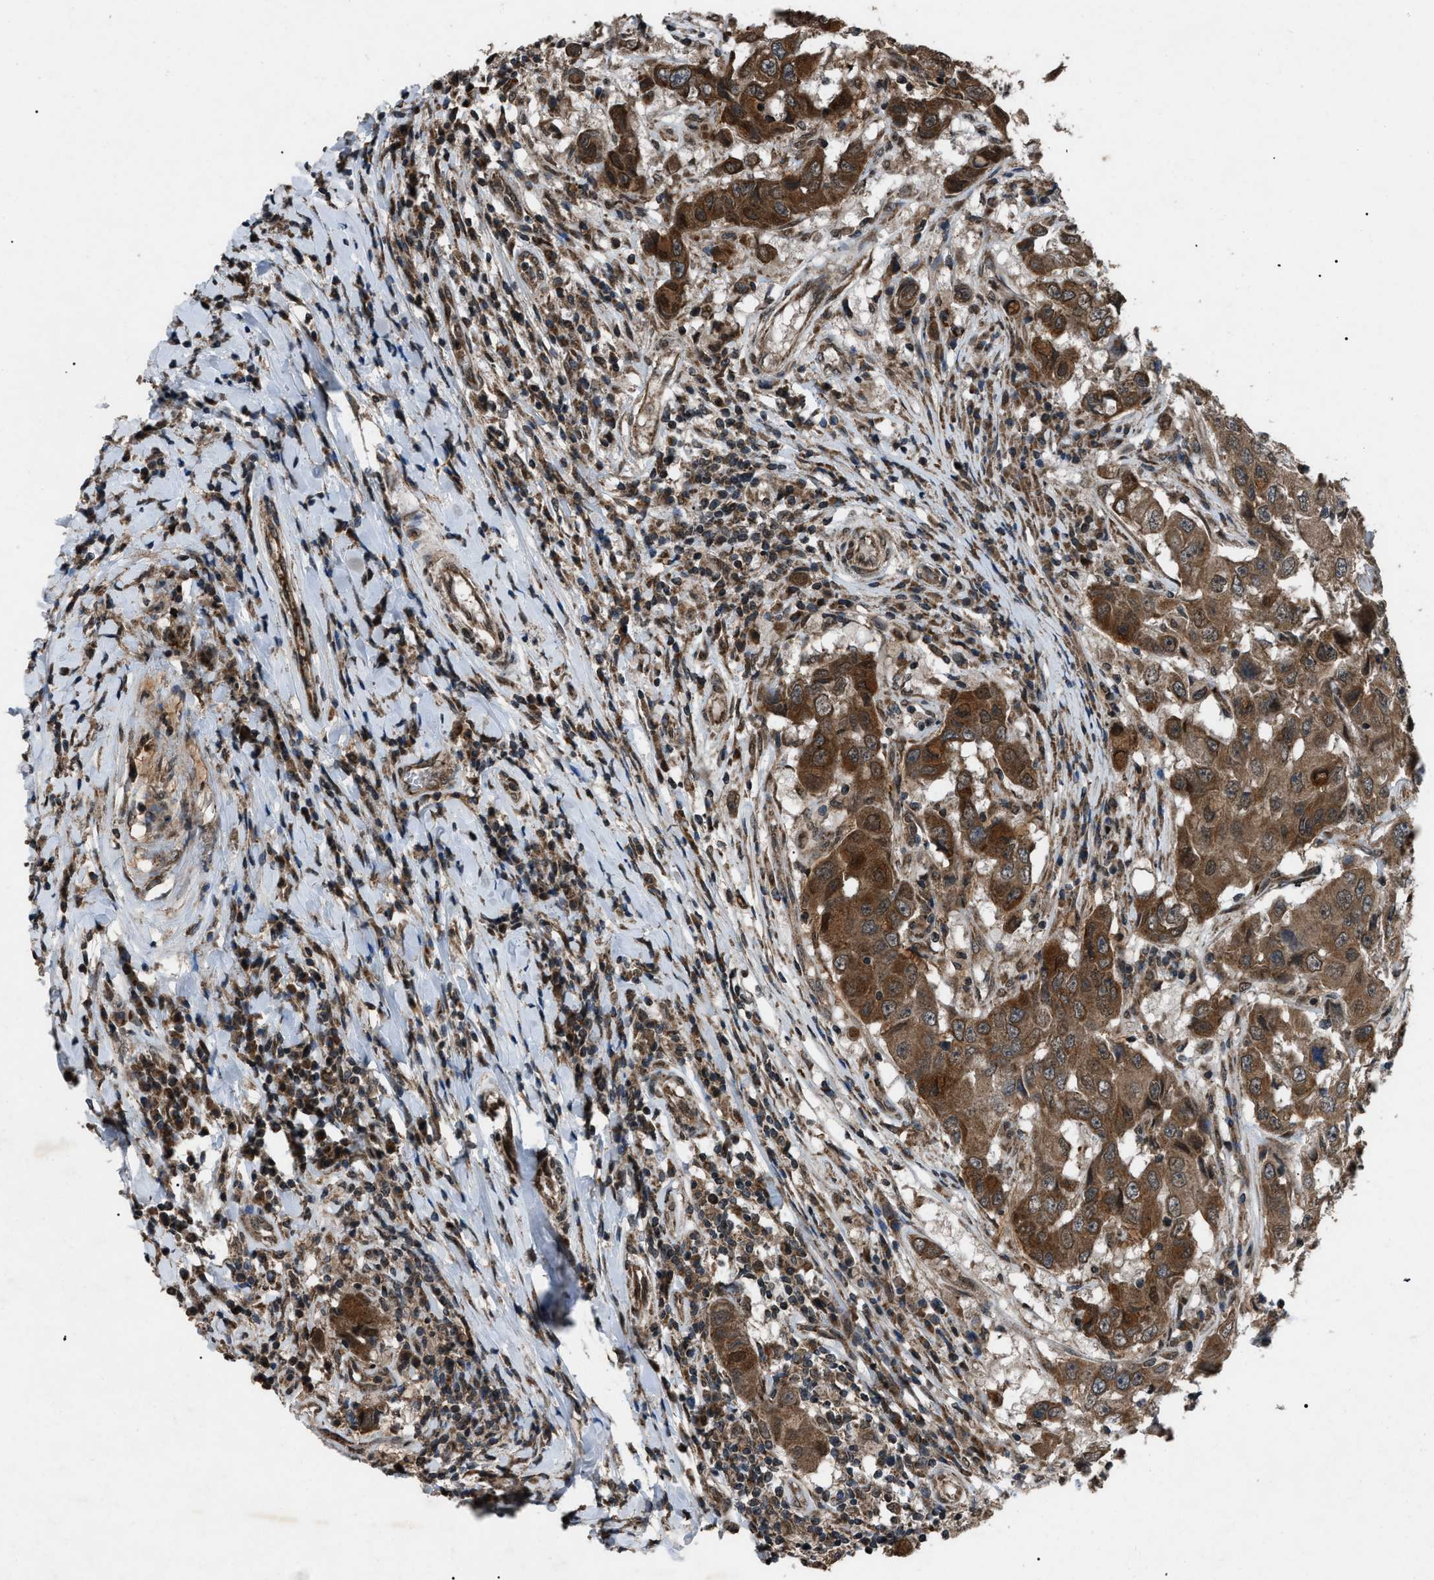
{"staining": {"intensity": "strong", "quantity": ">75%", "location": "cytoplasmic/membranous"}, "tissue": "breast cancer", "cell_type": "Tumor cells", "image_type": "cancer", "snomed": [{"axis": "morphology", "description": "Duct carcinoma"}, {"axis": "topography", "description": "Breast"}], "caption": "Strong cytoplasmic/membranous protein expression is appreciated in approximately >75% of tumor cells in breast cancer (intraductal carcinoma).", "gene": "ZFAND2A", "patient": {"sex": "female", "age": 27}}